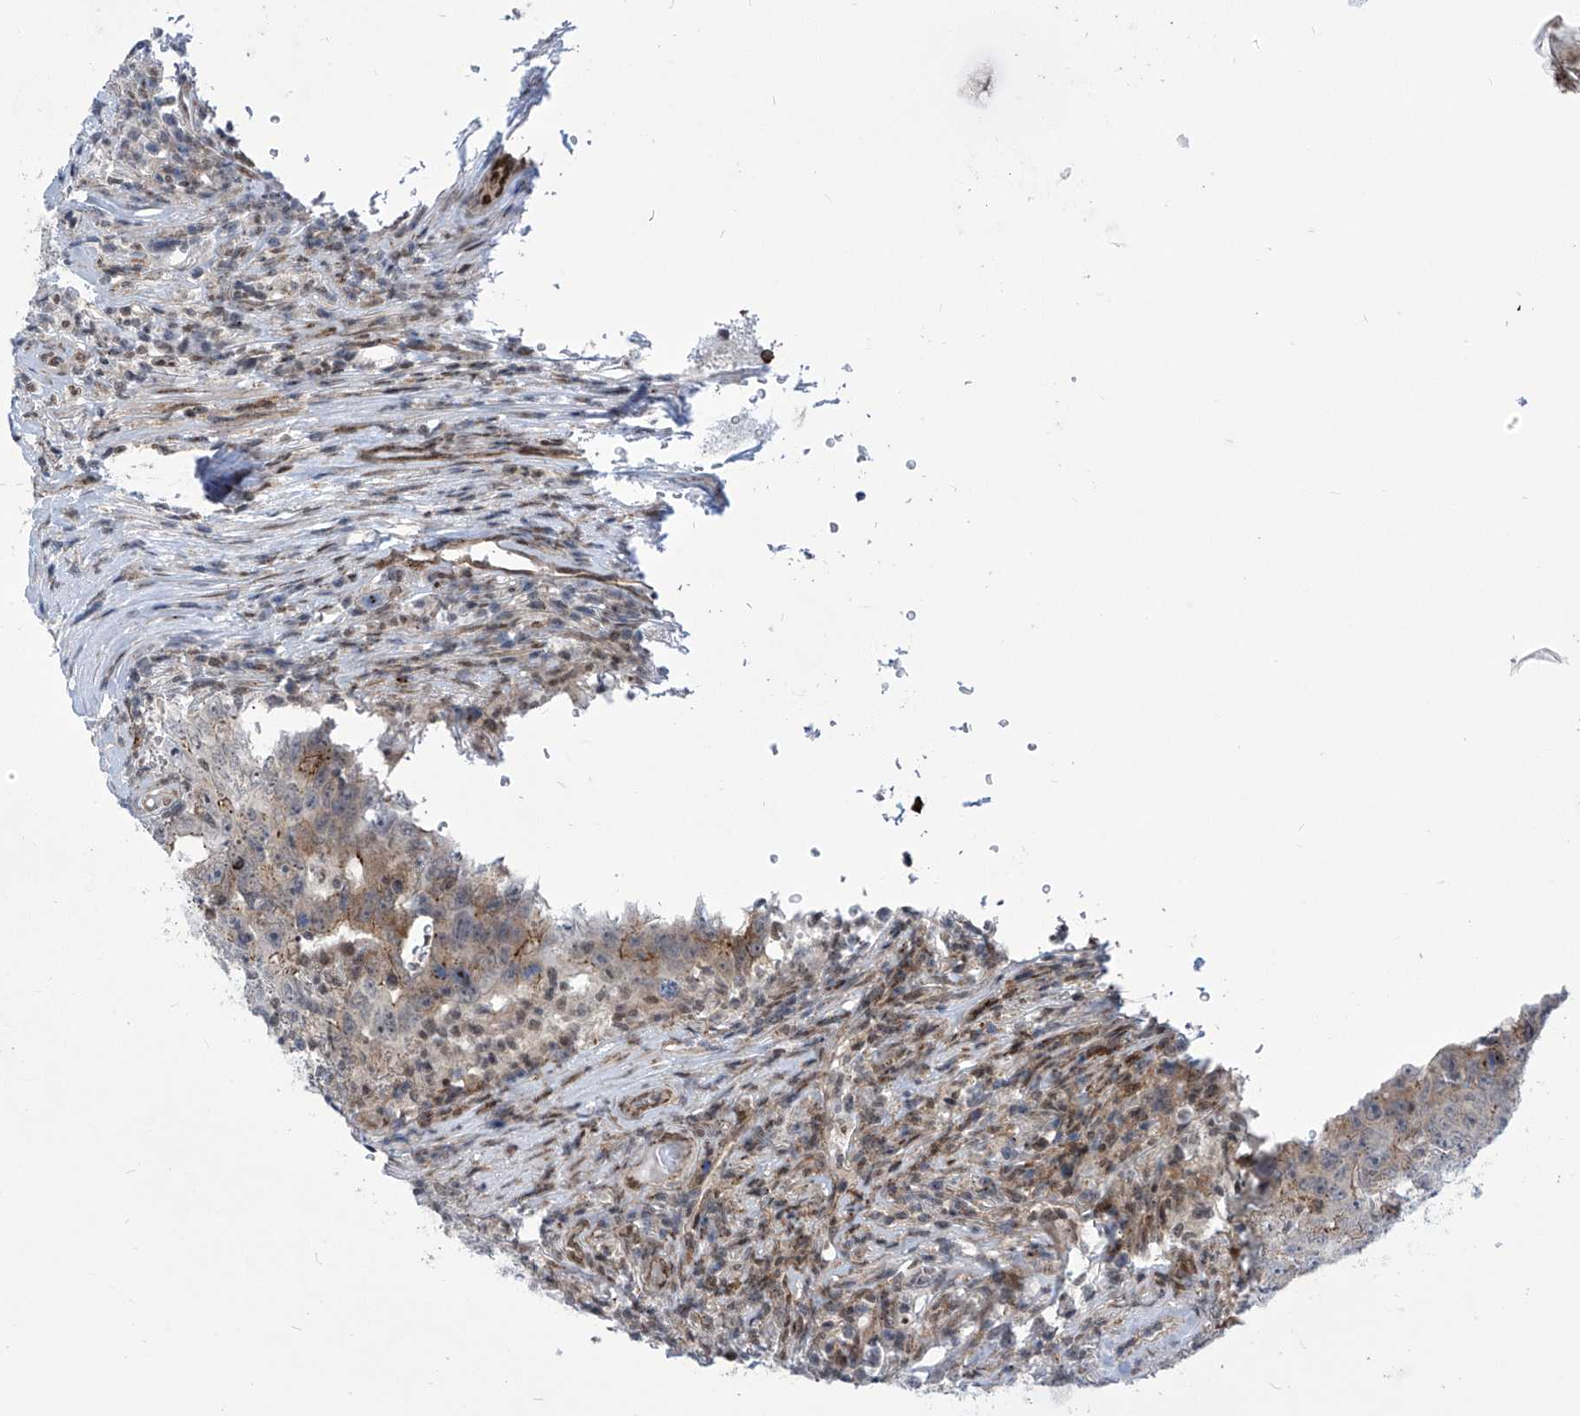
{"staining": {"intensity": "moderate", "quantity": "<25%", "location": "cytoplasmic/membranous"}, "tissue": "testis cancer", "cell_type": "Tumor cells", "image_type": "cancer", "snomed": [{"axis": "morphology", "description": "Carcinoma, Embryonal, NOS"}, {"axis": "topography", "description": "Testis"}], "caption": "Embryonal carcinoma (testis) stained for a protein shows moderate cytoplasmic/membranous positivity in tumor cells.", "gene": "CEP290", "patient": {"sex": "male", "age": 26}}